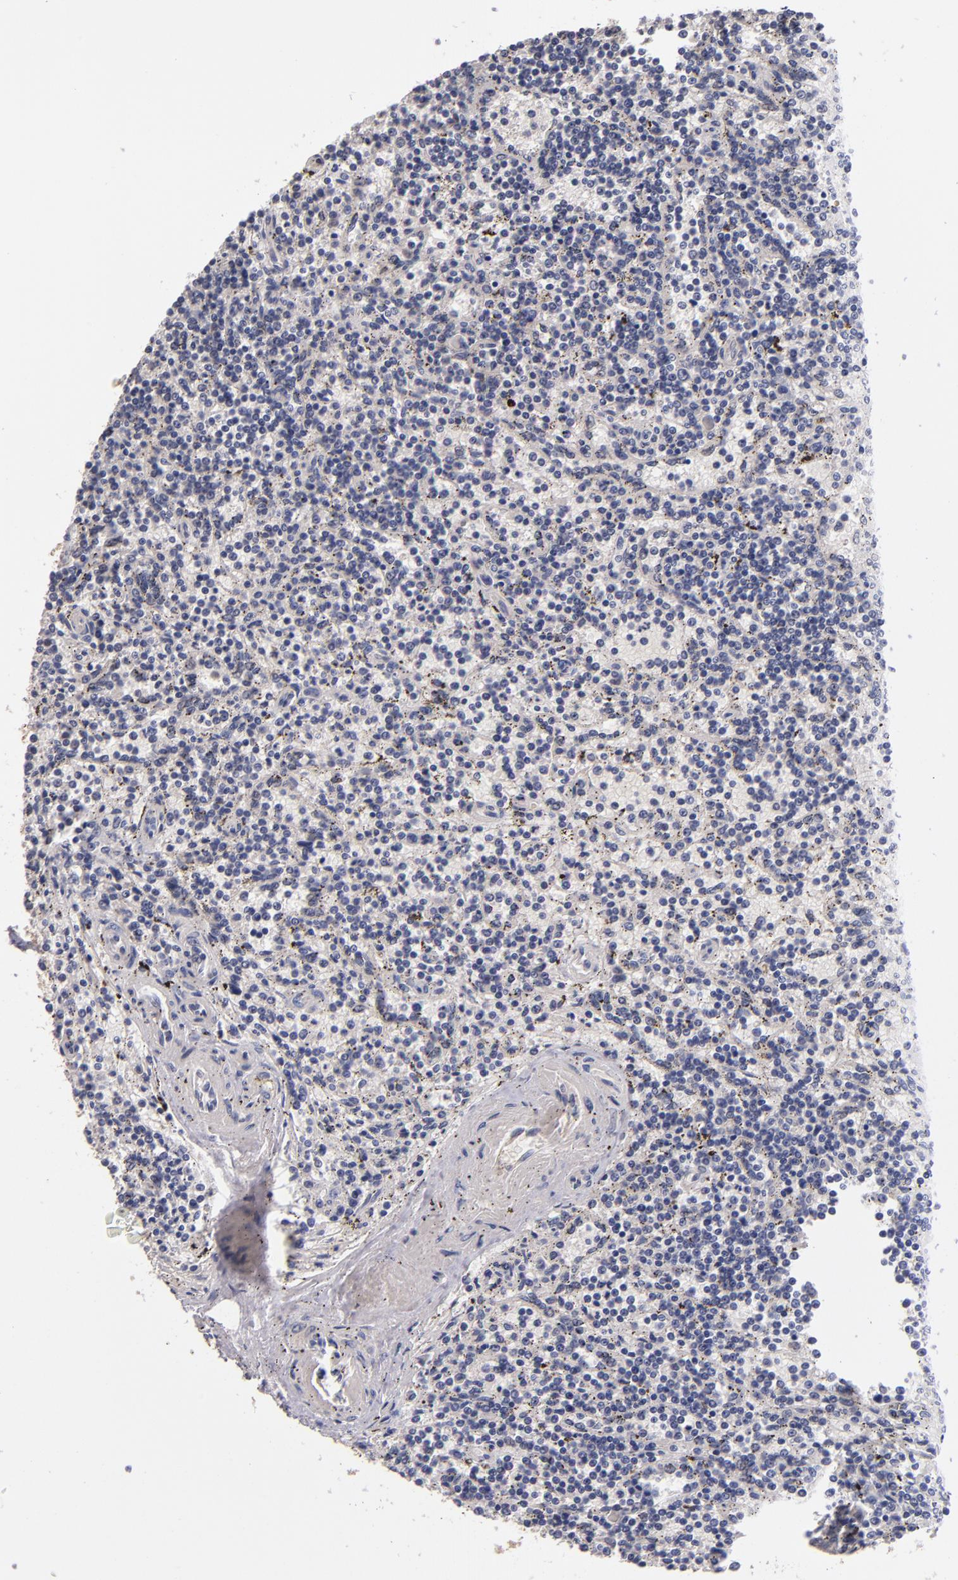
{"staining": {"intensity": "negative", "quantity": "none", "location": "none"}, "tissue": "lymphoma", "cell_type": "Tumor cells", "image_type": "cancer", "snomed": [{"axis": "morphology", "description": "Malignant lymphoma, non-Hodgkin's type, Low grade"}, {"axis": "topography", "description": "Spleen"}], "caption": "An IHC histopathology image of low-grade malignant lymphoma, non-Hodgkin's type is shown. There is no staining in tumor cells of low-grade malignant lymphoma, non-Hodgkin's type.", "gene": "S100A1", "patient": {"sex": "male", "age": 73}}